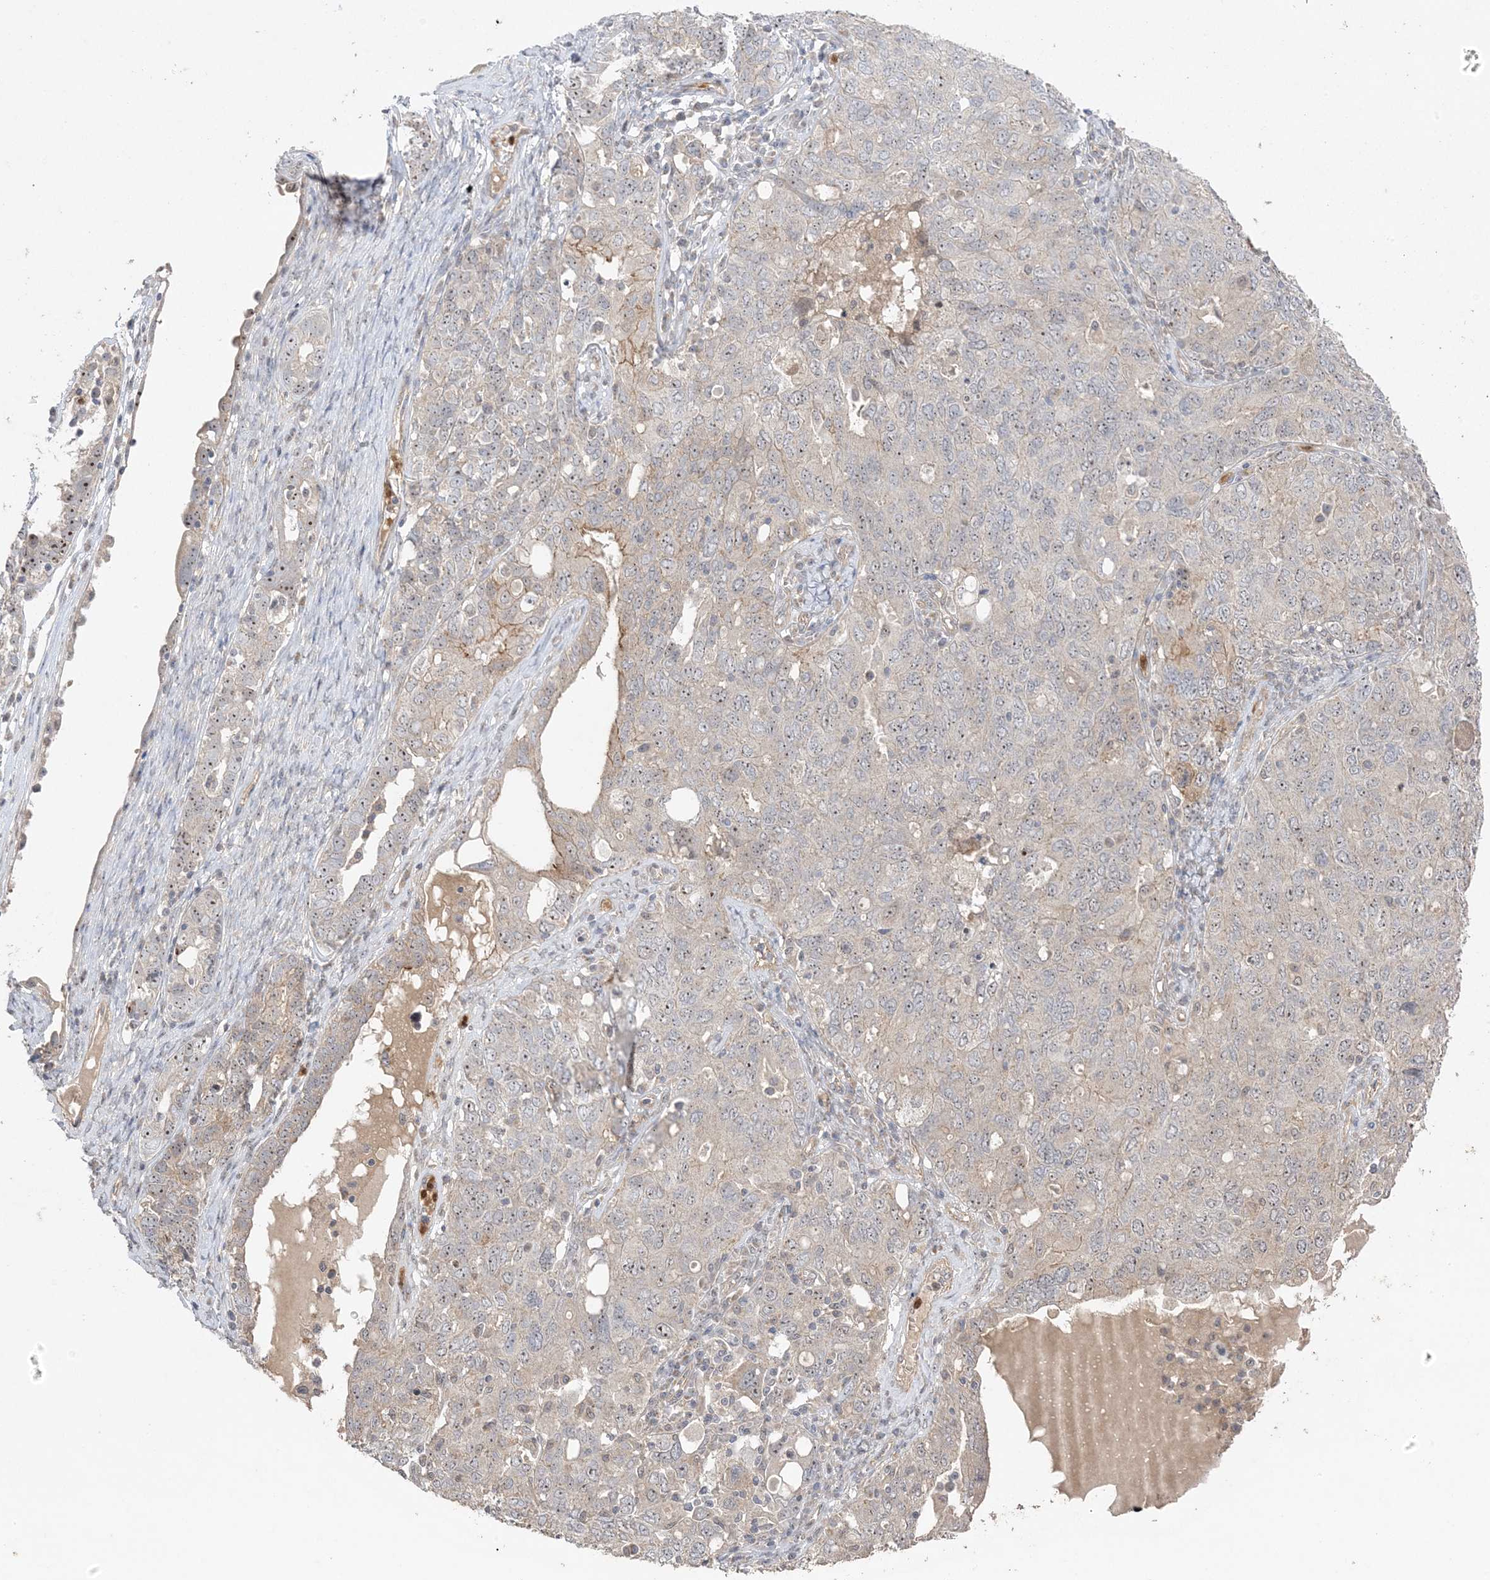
{"staining": {"intensity": "weak", "quantity": "25%-75%", "location": "nuclear"}, "tissue": "ovarian cancer", "cell_type": "Tumor cells", "image_type": "cancer", "snomed": [{"axis": "morphology", "description": "Carcinoma, endometroid"}, {"axis": "topography", "description": "Ovary"}], "caption": "Ovarian endometroid carcinoma tissue reveals weak nuclear positivity in approximately 25%-75% of tumor cells, visualized by immunohistochemistry. Nuclei are stained in blue.", "gene": "DDX18", "patient": {"sex": "female", "age": 62}}